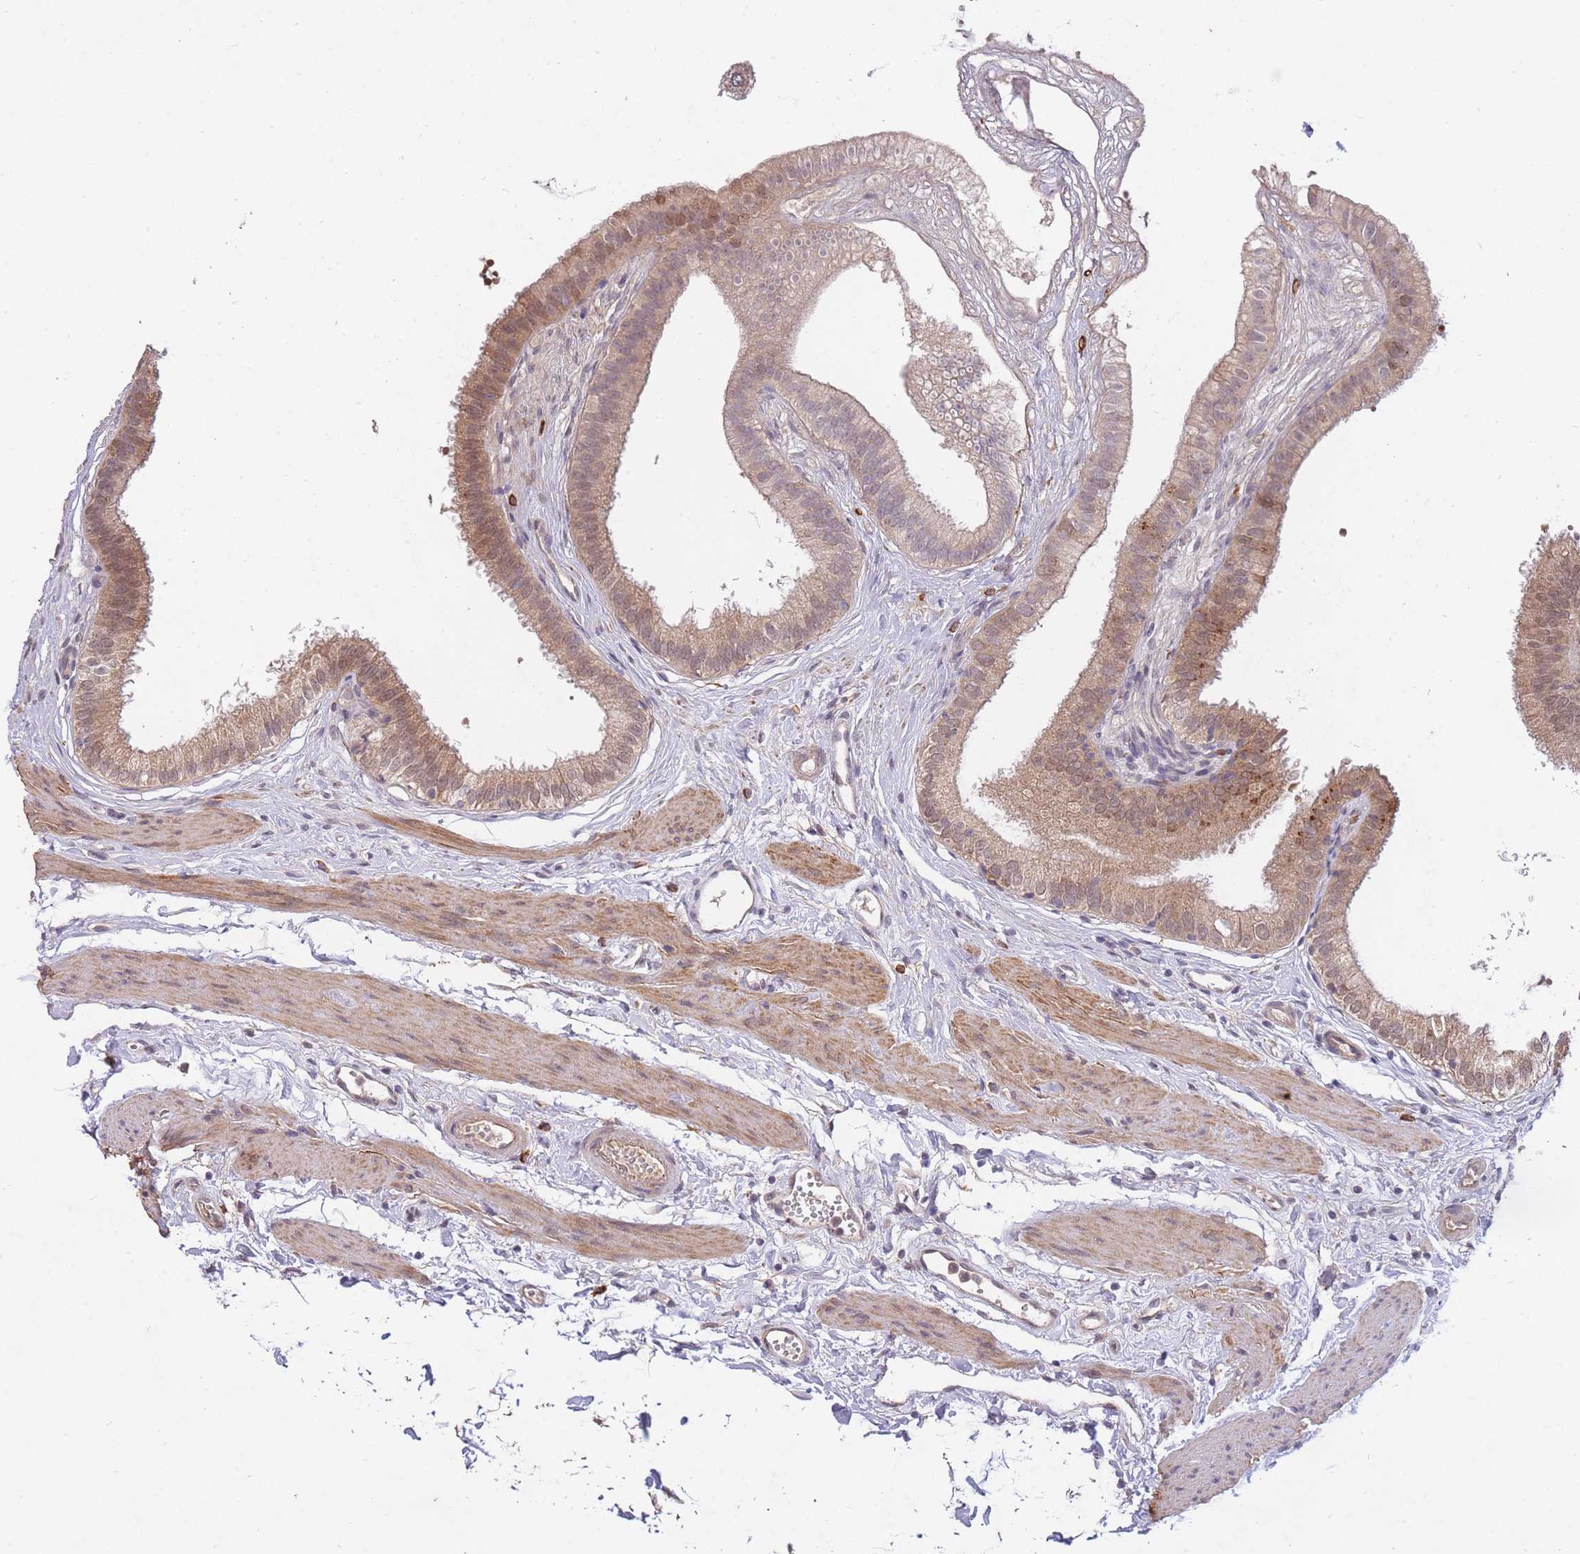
{"staining": {"intensity": "weak", "quantity": ">75%", "location": "cytoplasmic/membranous,nuclear"}, "tissue": "gallbladder", "cell_type": "Glandular cells", "image_type": "normal", "snomed": [{"axis": "morphology", "description": "Normal tissue, NOS"}, {"axis": "topography", "description": "Gallbladder"}], "caption": "A photomicrograph showing weak cytoplasmic/membranous,nuclear positivity in approximately >75% of glandular cells in unremarkable gallbladder, as visualized by brown immunohistochemical staining.", "gene": "SMC6", "patient": {"sex": "female", "age": 54}}